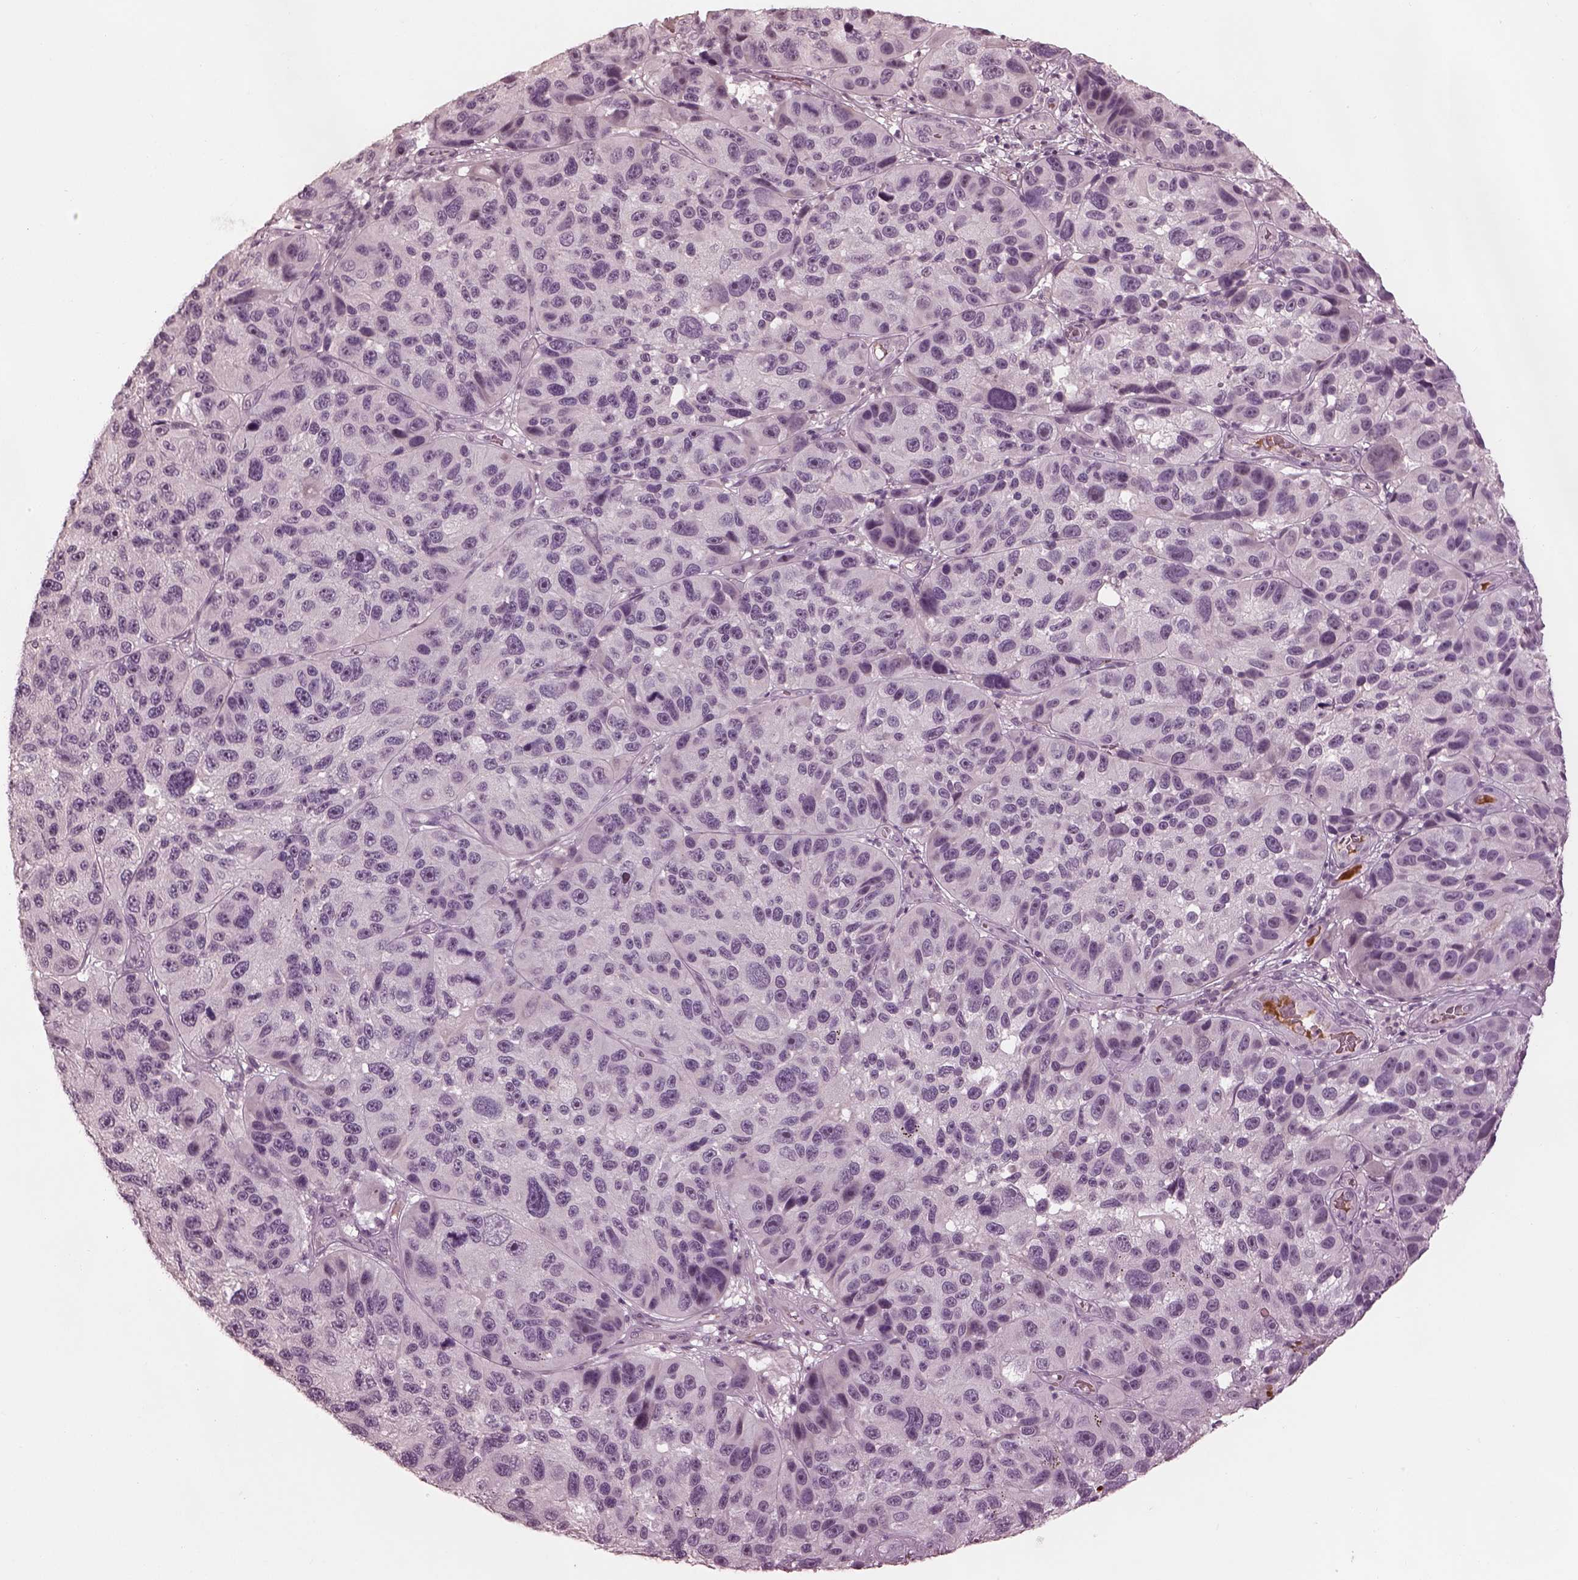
{"staining": {"intensity": "negative", "quantity": "none", "location": "none"}, "tissue": "melanoma", "cell_type": "Tumor cells", "image_type": "cancer", "snomed": [{"axis": "morphology", "description": "Malignant melanoma, NOS"}, {"axis": "topography", "description": "Skin"}], "caption": "A photomicrograph of malignant melanoma stained for a protein demonstrates no brown staining in tumor cells.", "gene": "KCNA2", "patient": {"sex": "male", "age": 53}}